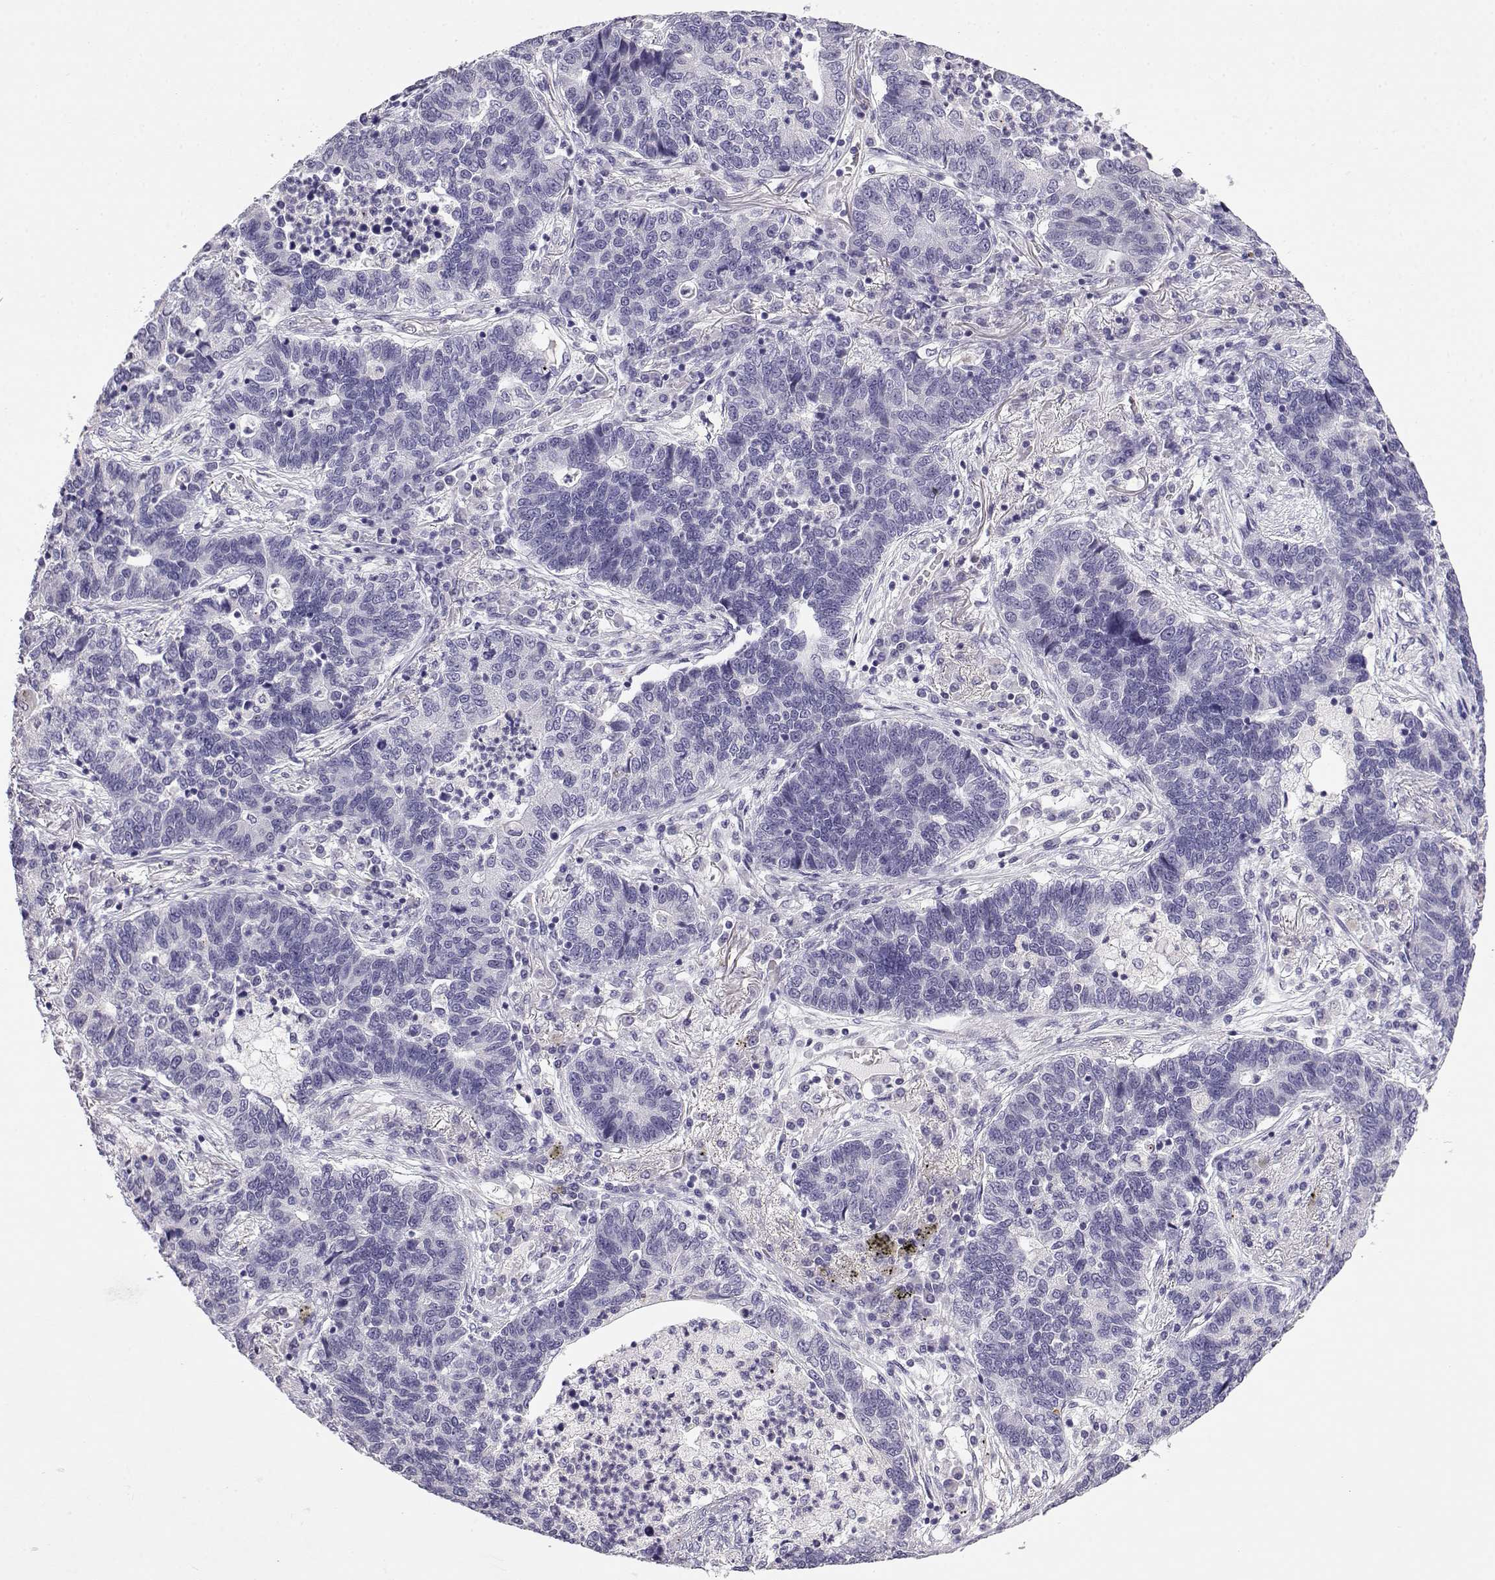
{"staining": {"intensity": "negative", "quantity": "none", "location": "none"}, "tissue": "lung cancer", "cell_type": "Tumor cells", "image_type": "cancer", "snomed": [{"axis": "morphology", "description": "Adenocarcinoma, NOS"}, {"axis": "topography", "description": "Lung"}], "caption": "Lung cancer stained for a protein using immunohistochemistry displays no expression tumor cells.", "gene": "ENDOU", "patient": {"sex": "female", "age": 57}}